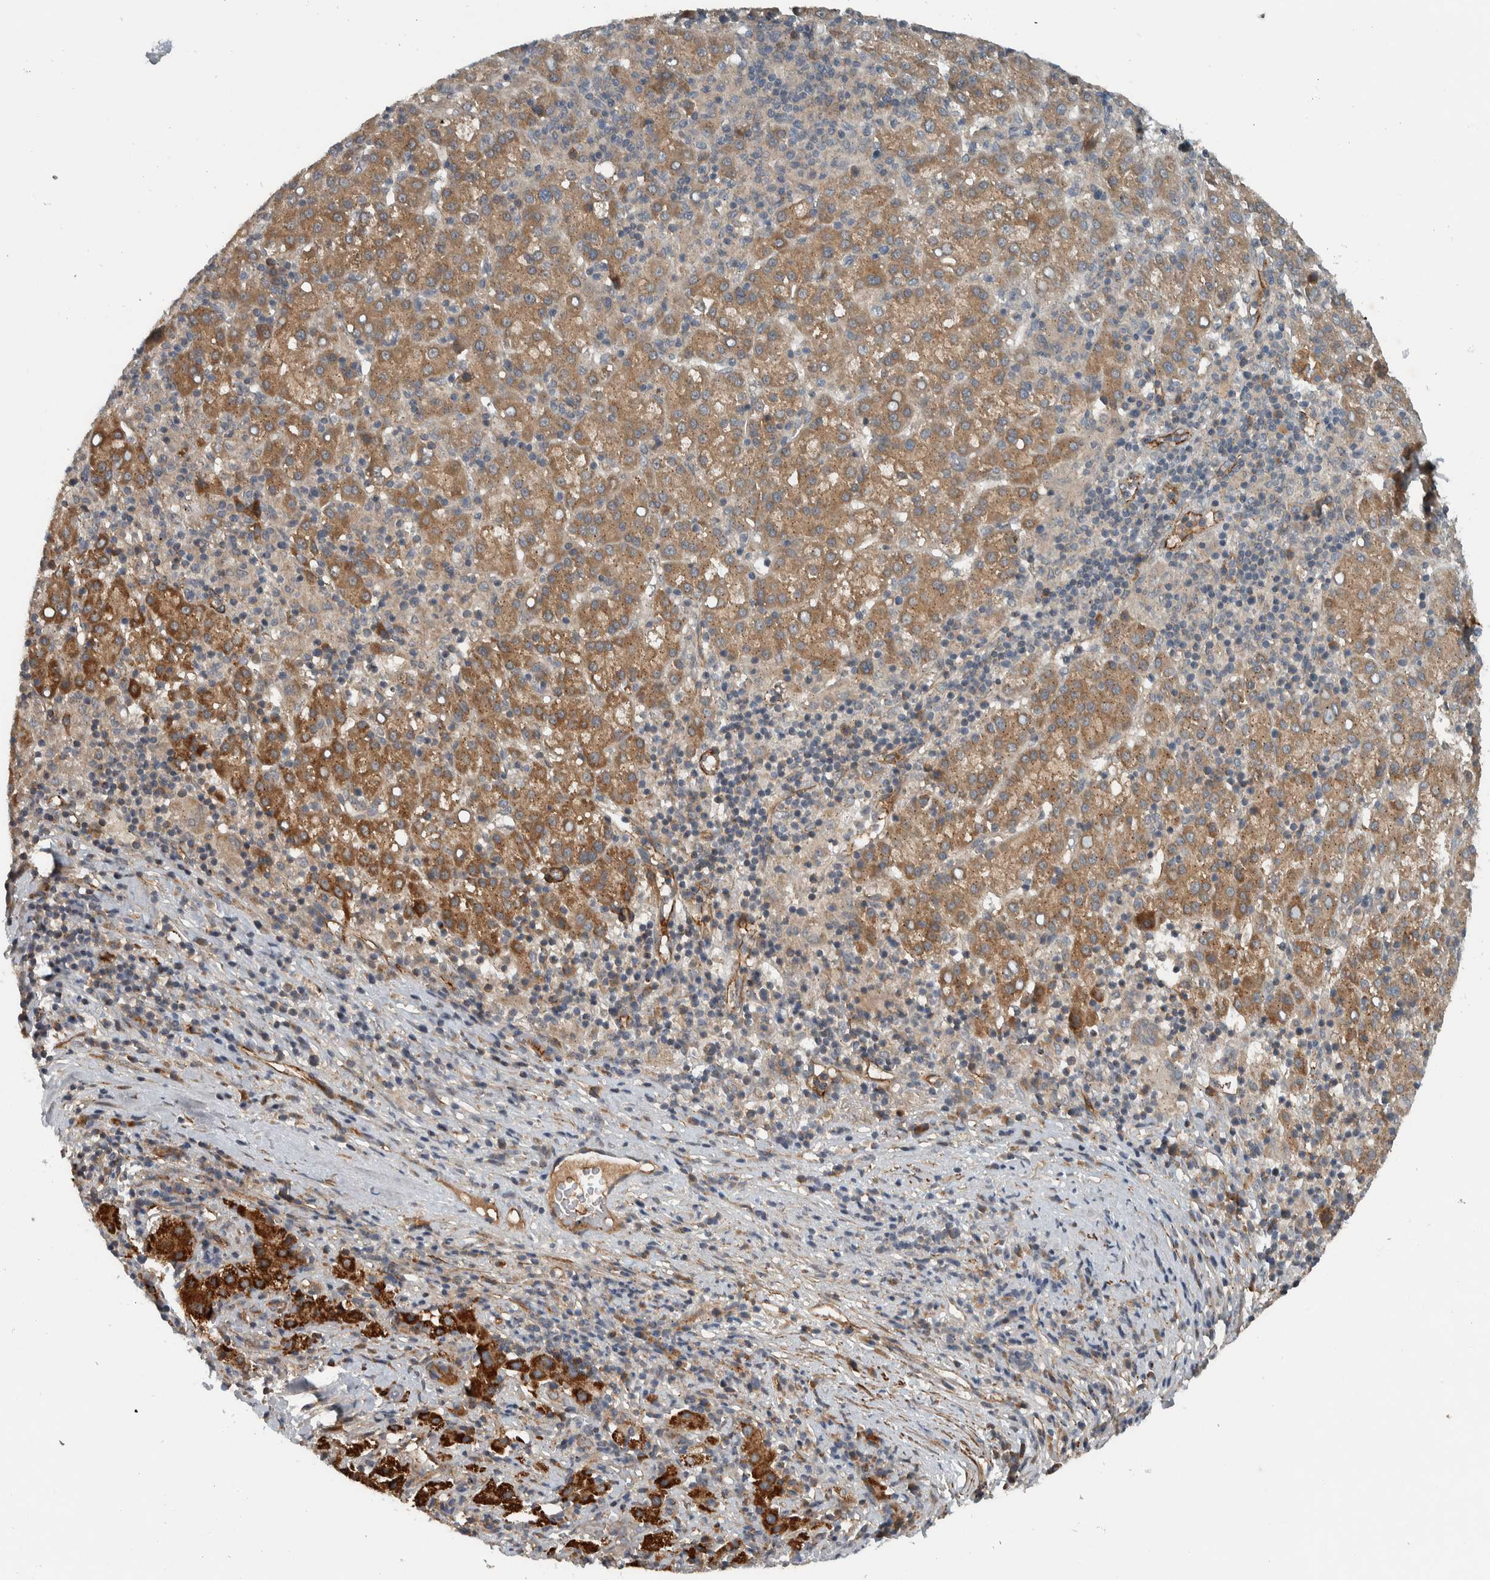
{"staining": {"intensity": "strong", "quantity": ">75%", "location": "cytoplasmic/membranous"}, "tissue": "liver cancer", "cell_type": "Tumor cells", "image_type": "cancer", "snomed": [{"axis": "morphology", "description": "Carcinoma, Hepatocellular, NOS"}, {"axis": "topography", "description": "Liver"}], "caption": "Brown immunohistochemical staining in human hepatocellular carcinoma (liver) shows strong cytoplasmic/membranous expression in about >75% of tumor cells.", "gene": "LBHD1", "patient": {"sex": "female", "age": 58}}